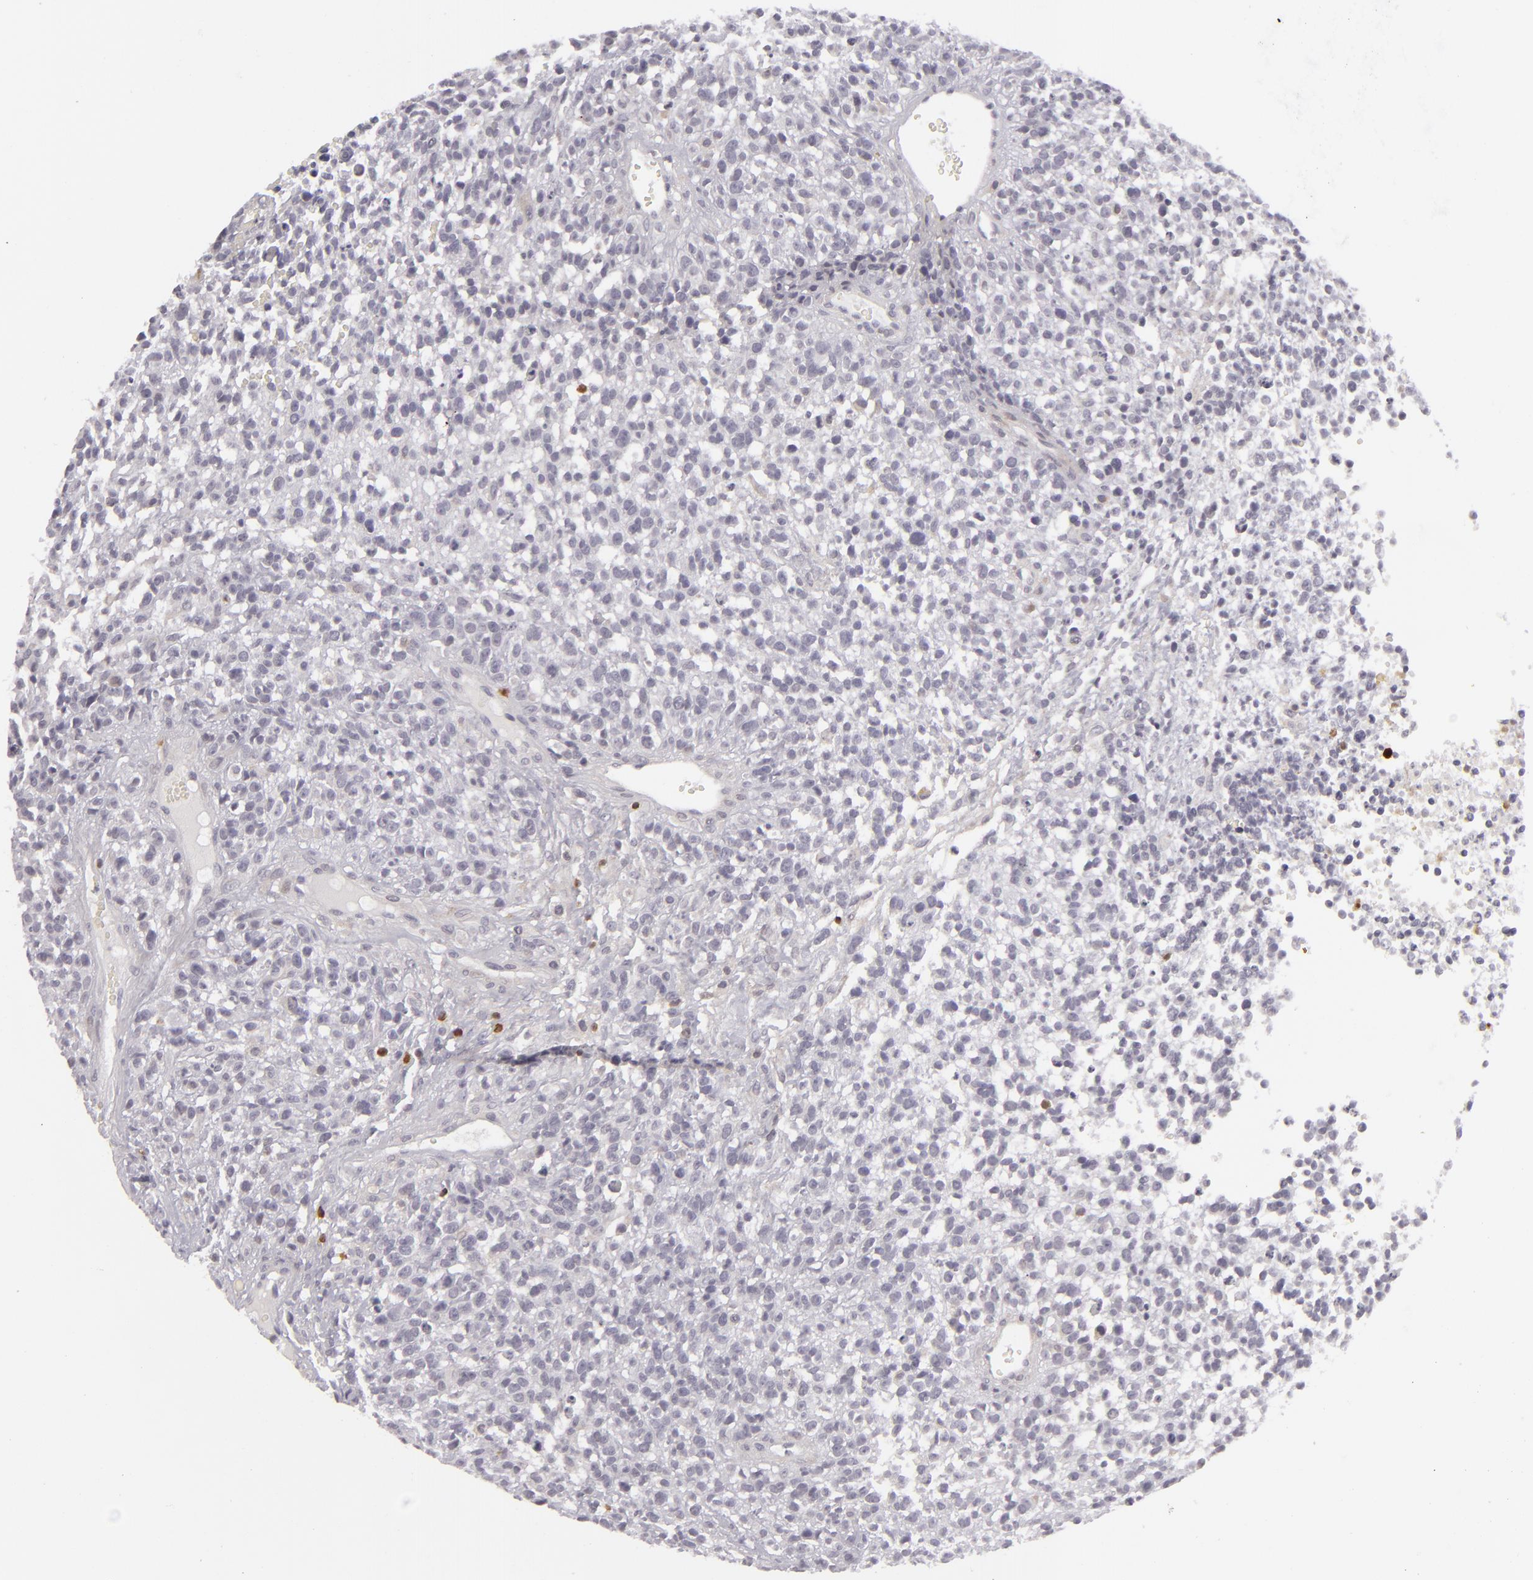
{"staining": {"intensity": "negative", "quantity": "none", "location": "none"}, "tissue": "glioma", "cell_type": "Tumor cells", "image_type": "cancer", "snomed": [{"axis": "morphology", "description": "Glioma, malignant, High grade"}, {"axis": "topography", "description": "Brain"}], "caption": "High power microscopy photomicrograph of an IHC image of high-grade glioma (malignant), revealing no significant expression in tumor cells. Brightfield microscopy of IHC stained with DAB (3,3'-diaminobenzidine) (brown) and hematoxylin (blue), captured at high magnification.", "gene": "APOBEC3G", "patient": {"sex": "male", "age": 66}}